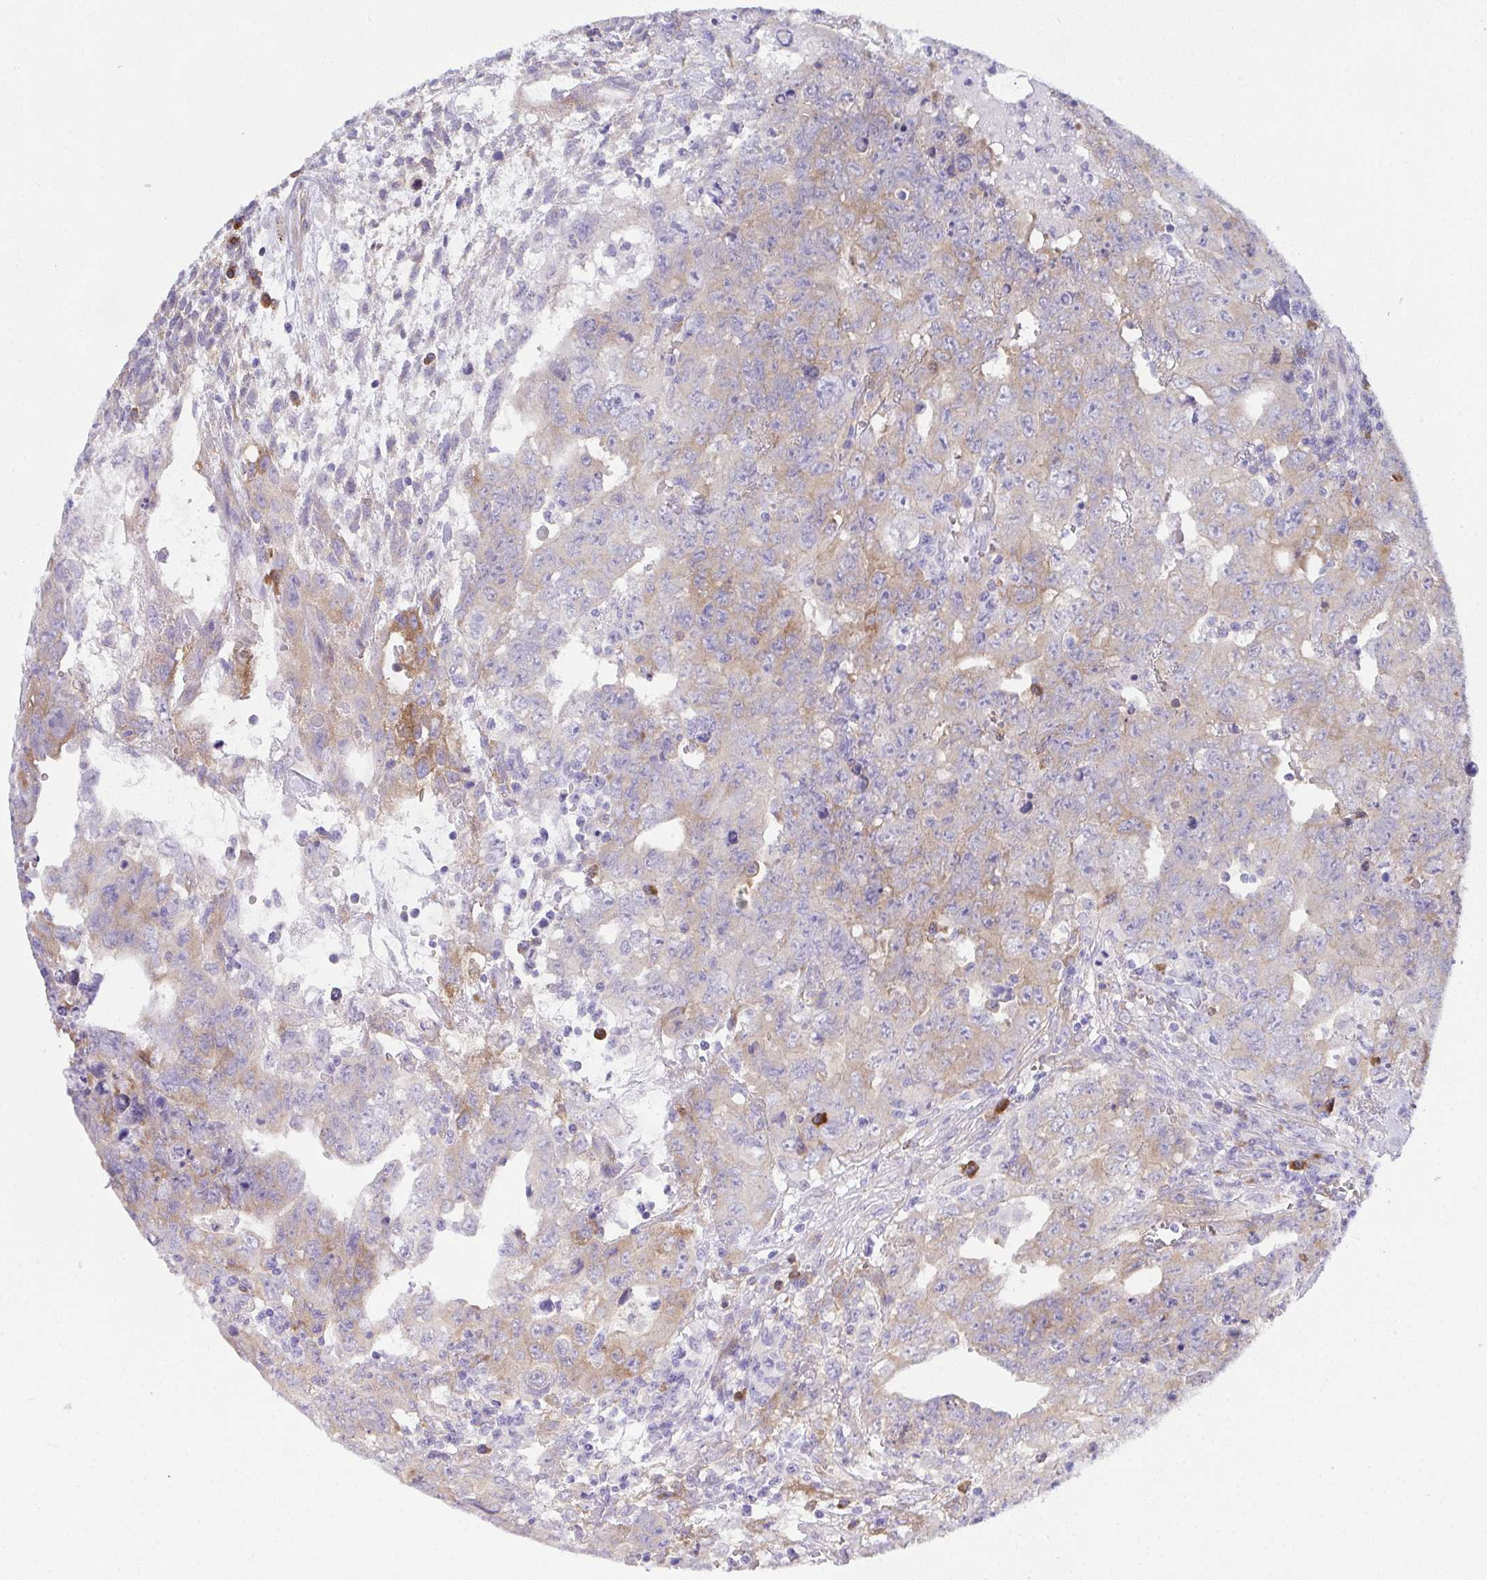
{"staining": {"intensity": "weak", "quantity": "25%-75%", "location": "cytoplasmic/membranous"}, "tissue": "testis cancer", "cell_type": "Tumor cells", "image_type": "cancer", "snomed": [{"axis": "morphology", "description": "Carcinoma, Embryonal, NOS"}, {"axis": "topography", "description": "Testis"}], "caption": "Immunohistochemical staining of testis embryonal carcinoma demonstrates weak cytoplasmic/membranous protein expression in approximately 25%-75% of tumor cells.", "gene": "GAB1", "patient": {"sex": "male", "age": 24}}